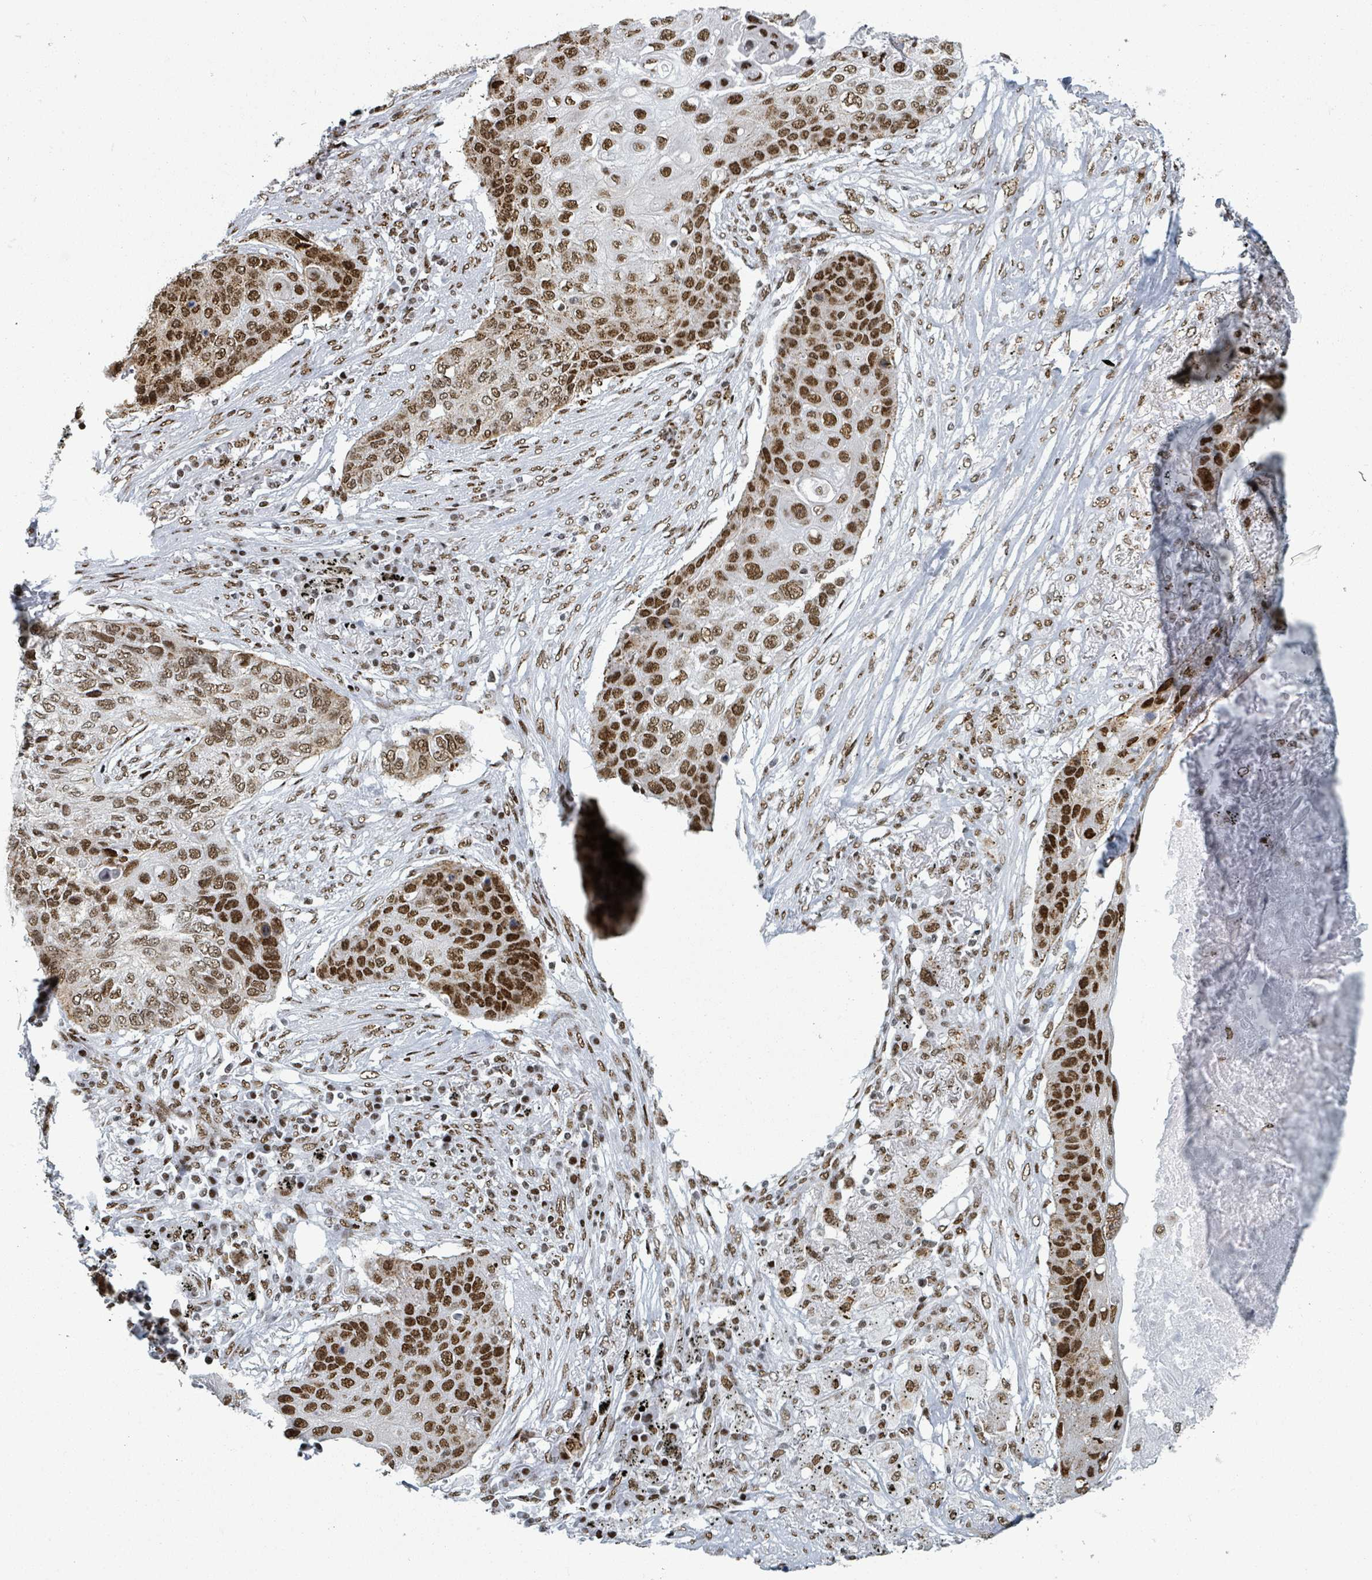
{"staining": {"intensity": "moderate", "quantity": ">75%", "location": "nuclear"}, "tissue": "lung cancer", "cell_type": "Tumor cells", "image_type": "cancer", "snomed": [{"axis": "morphology", "description": "Squamous cell carcinoma, NOS"}, {"axis": "topography", "description": "Lung"}], "caption": "Approximately >75% of tumor cells in human lung cancer reveal moderate nuclear protein positivity as visualized by brown immunohistochemical staining.", "gene": "DHX16", "patient": {"sex": "female", "age": 63}}